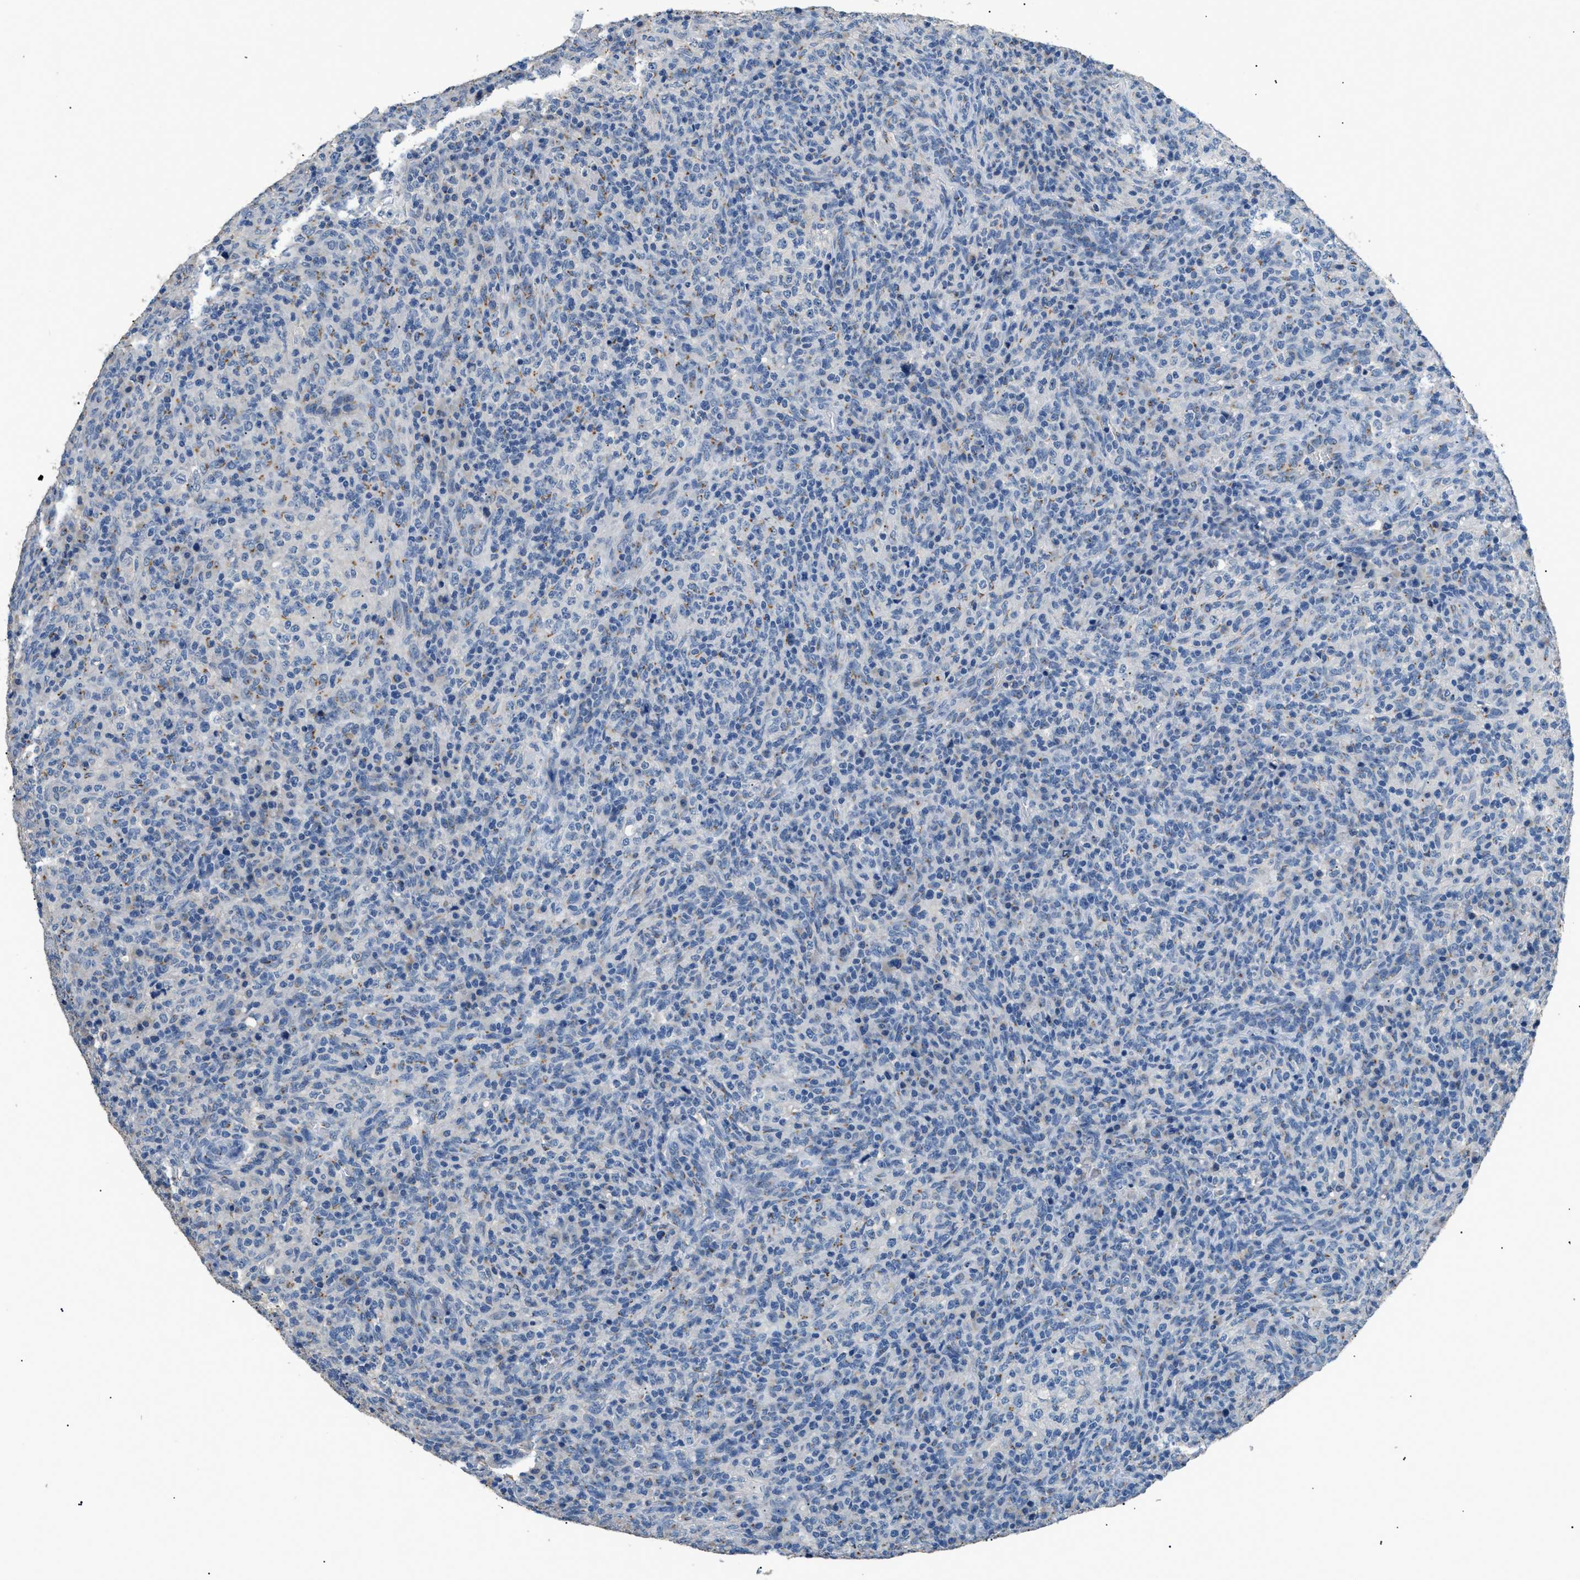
{"staining": {"intensity": "weak", "quantity": "<25%", "location": "cytoplasmic/membranous"}, "tissue": "lymphoma", "cell_type": "Tumor cells", "image_type": "cancer", "snomed": [{"axis": "morphology", "description": "Malignant lymphoma, non-Hodgkin's type, High grade"}, {"axis": "topography", "description": "Lymph node"}], "caption": "Immunohistochemistry micrograph of neoplastic tissue: high-grade malignant lymphoma, non-Hodgkin's type stained with DAB reveals no significant protein expression in tumor cells.", "gene": "GOLM1", "patient": {"sex": "female", "age": 76}}